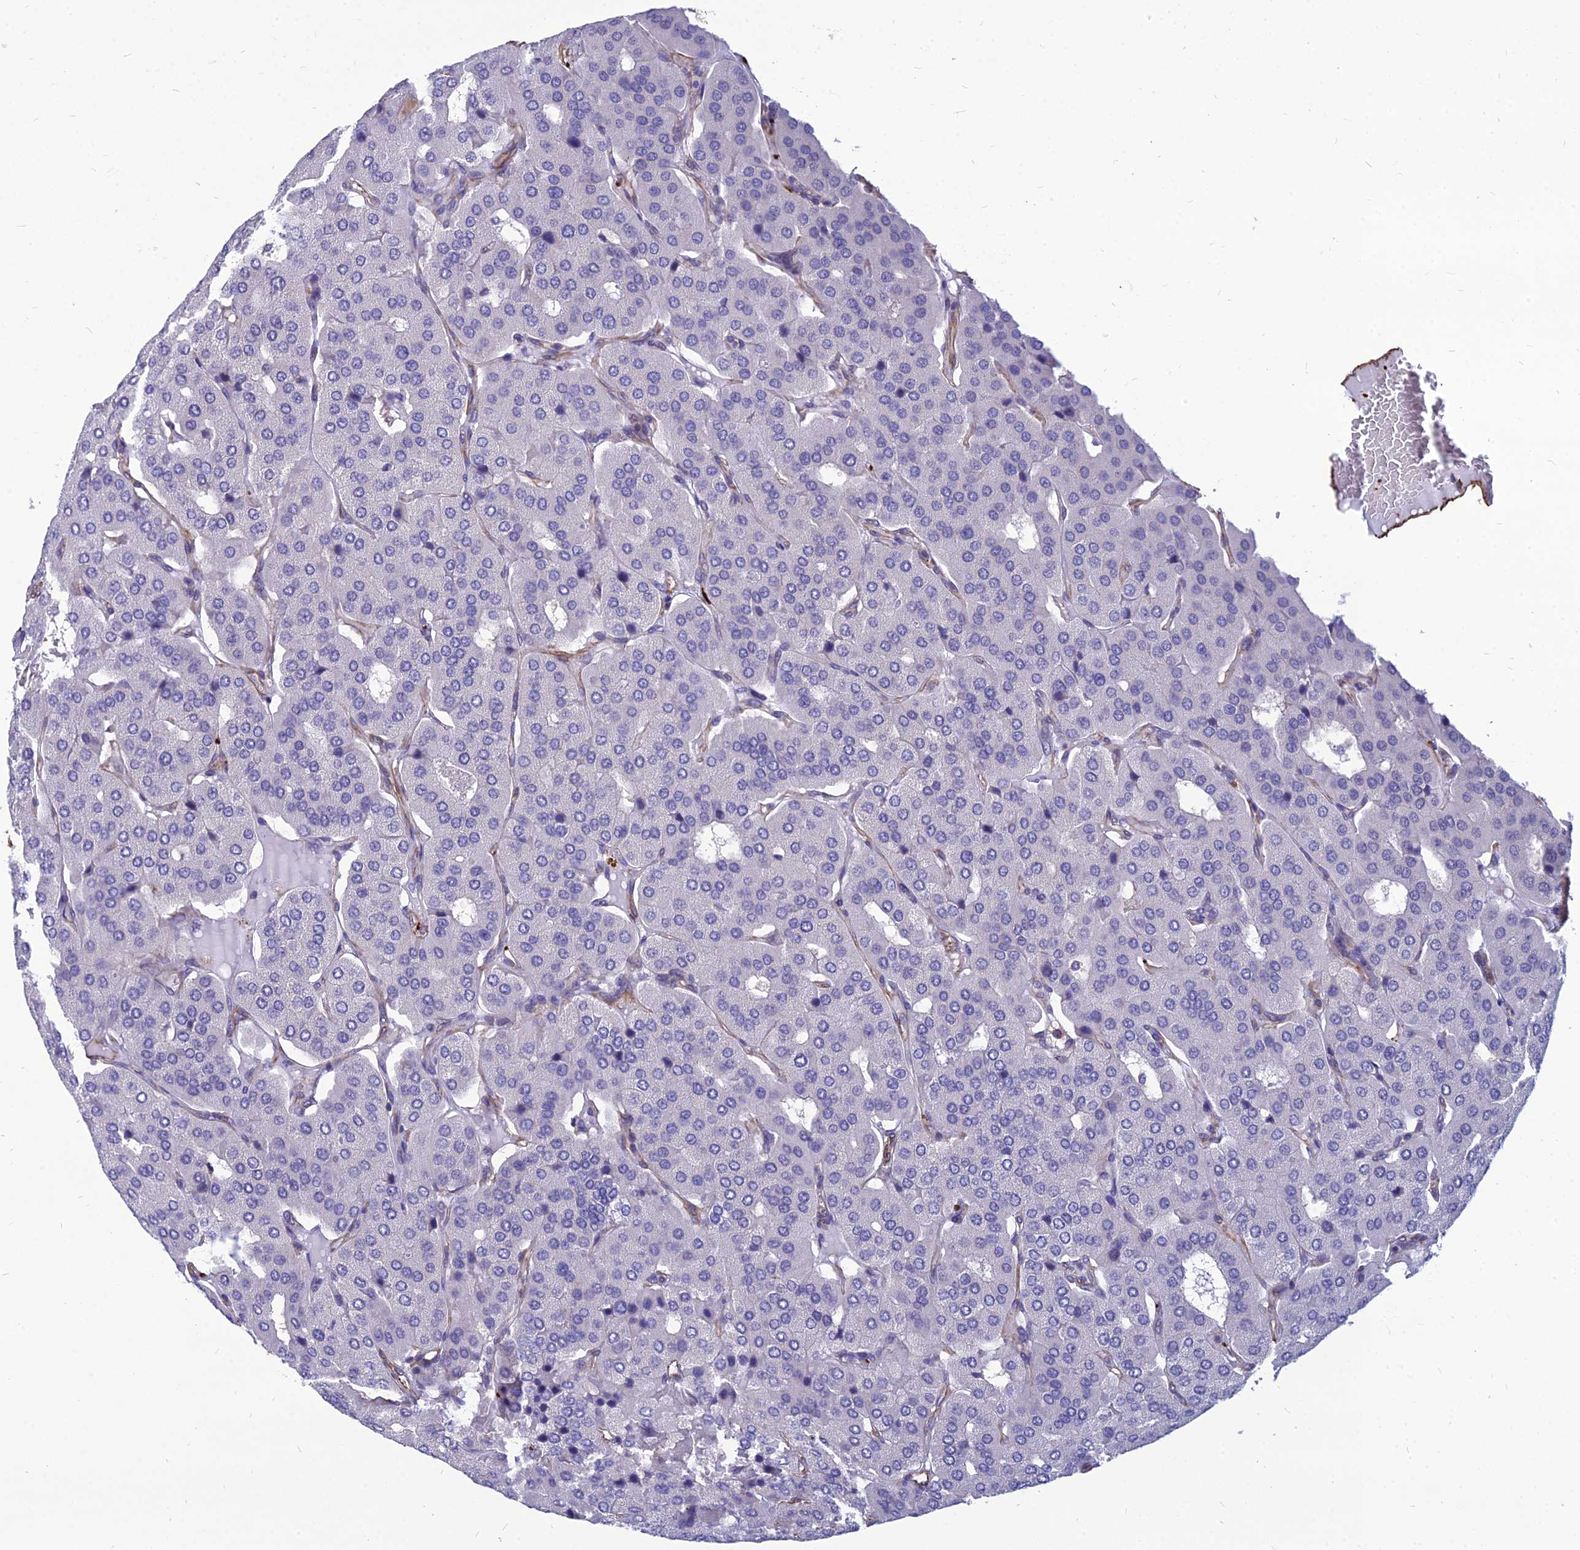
{"staining": {"intensity": "negative", "quantity": "none", "location": "none"}, "tissue": "parathyroid gland", "cell_type": "Glandular cells", "image_type": "normal", "snomed": [{"axis": "morphology", "description": "Normal tissue, NOS"}, {"axis": "morphology", "description": "Adenoma, NOS"}, {"axis": "topography", "description": "Parathyroid gland"}], "caption": "This photomicrograph is of benign parathyroid gland stained with IHC to label a protein in brown with the nuclei are counter-stained blue. There is no positivity in glandular cells.", "gene": "PSMD11", "patient": {"sex": "female", "age": 86}}